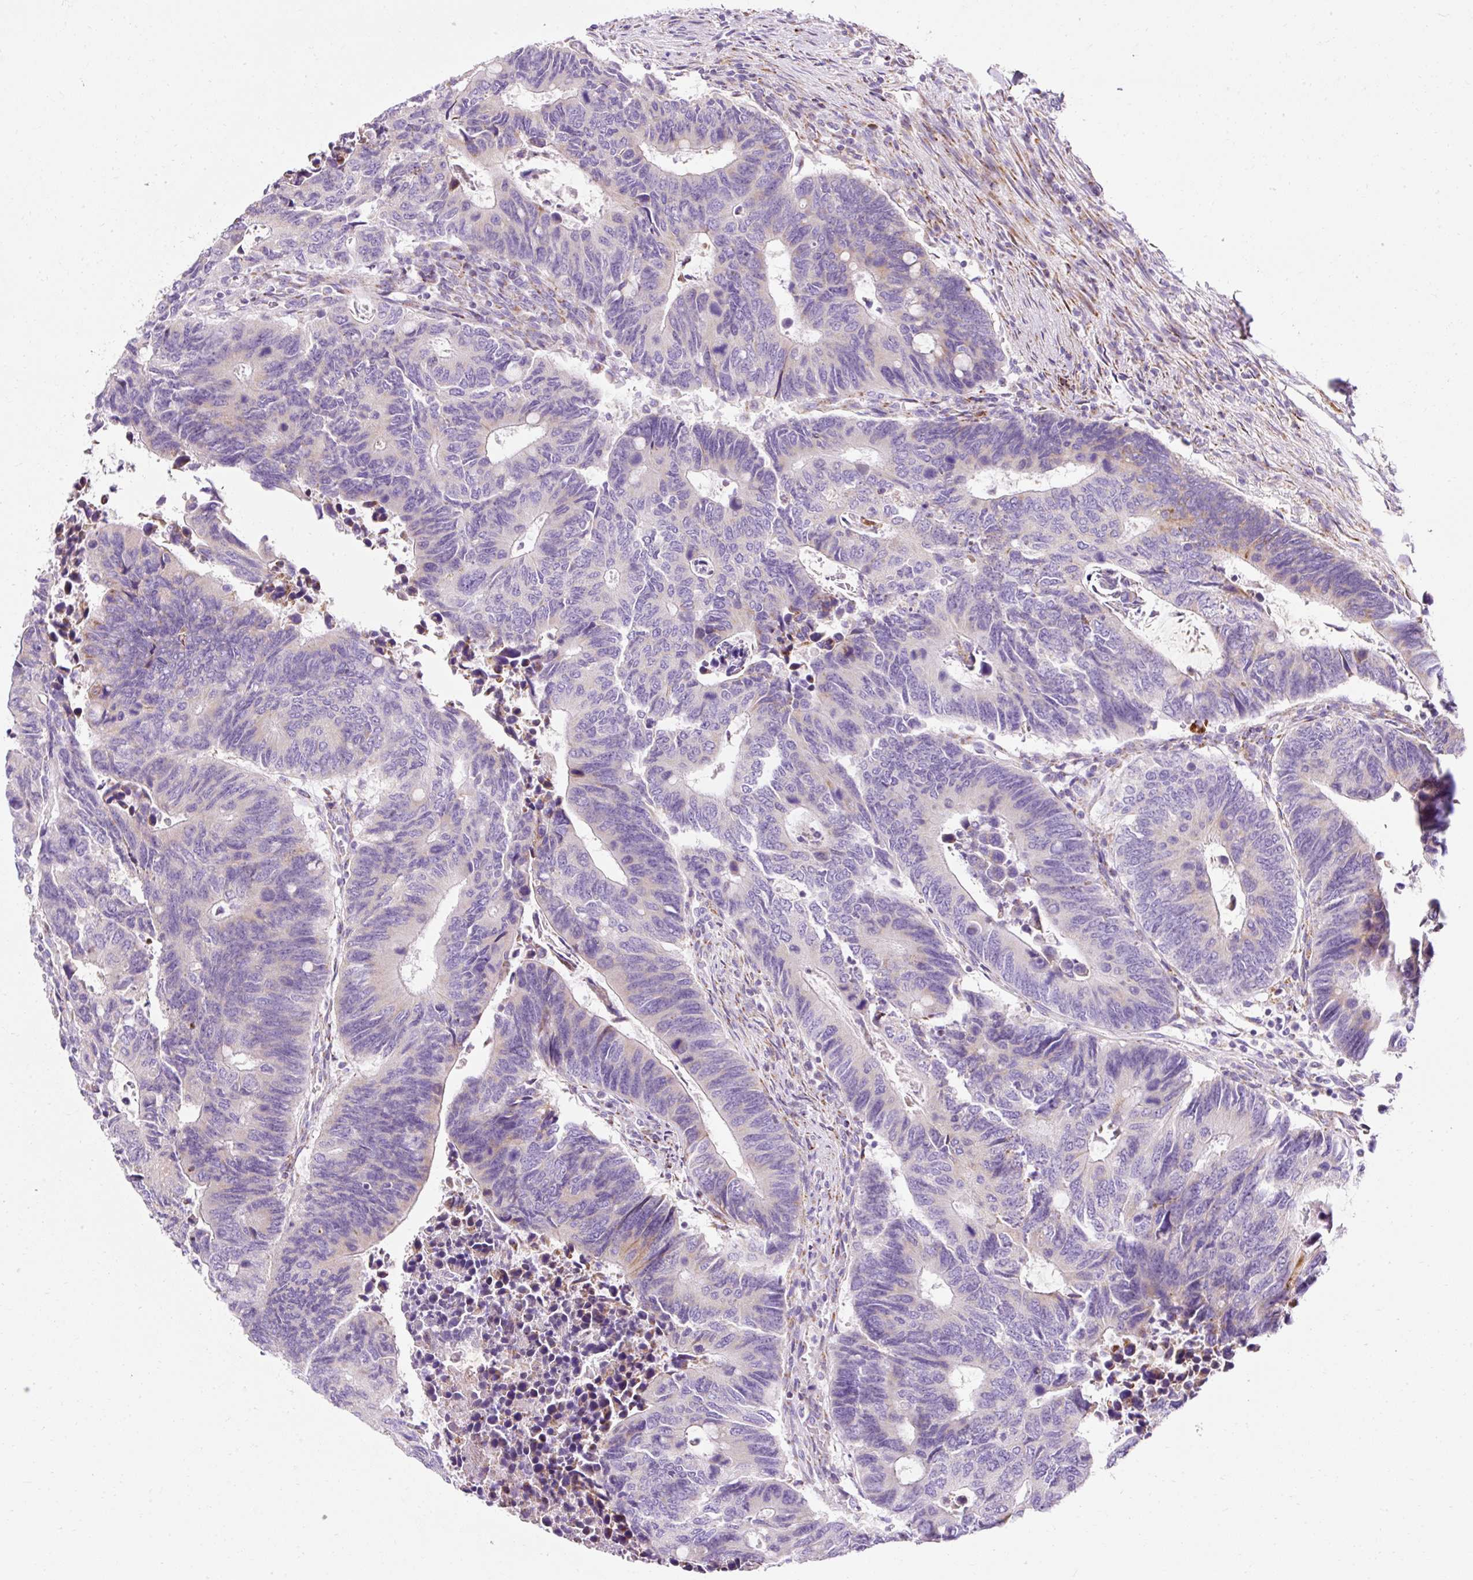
{"staining": {"intensity": "moderate", "quantity": "<25%", "location": "cytoplasmic/membranous"}, "tissue": "colorectal cancer", "cell_type": "Tumor cells", "image_type": "cancer", "snomed": [{"axis": "morphology", "description": "Adenocarcinoma, NOS"}, {"axis": "topography", "description": "Colon"}], "caption": "This photomicrograph displays immunohistochemistry staining of adenocarcinoma (colorectal), with low moderate cytoplasmic/membranous staining in about <25% of tumor cells.", "gene": "PLPP2", "patient": {"sex": "male", "age": 87}}